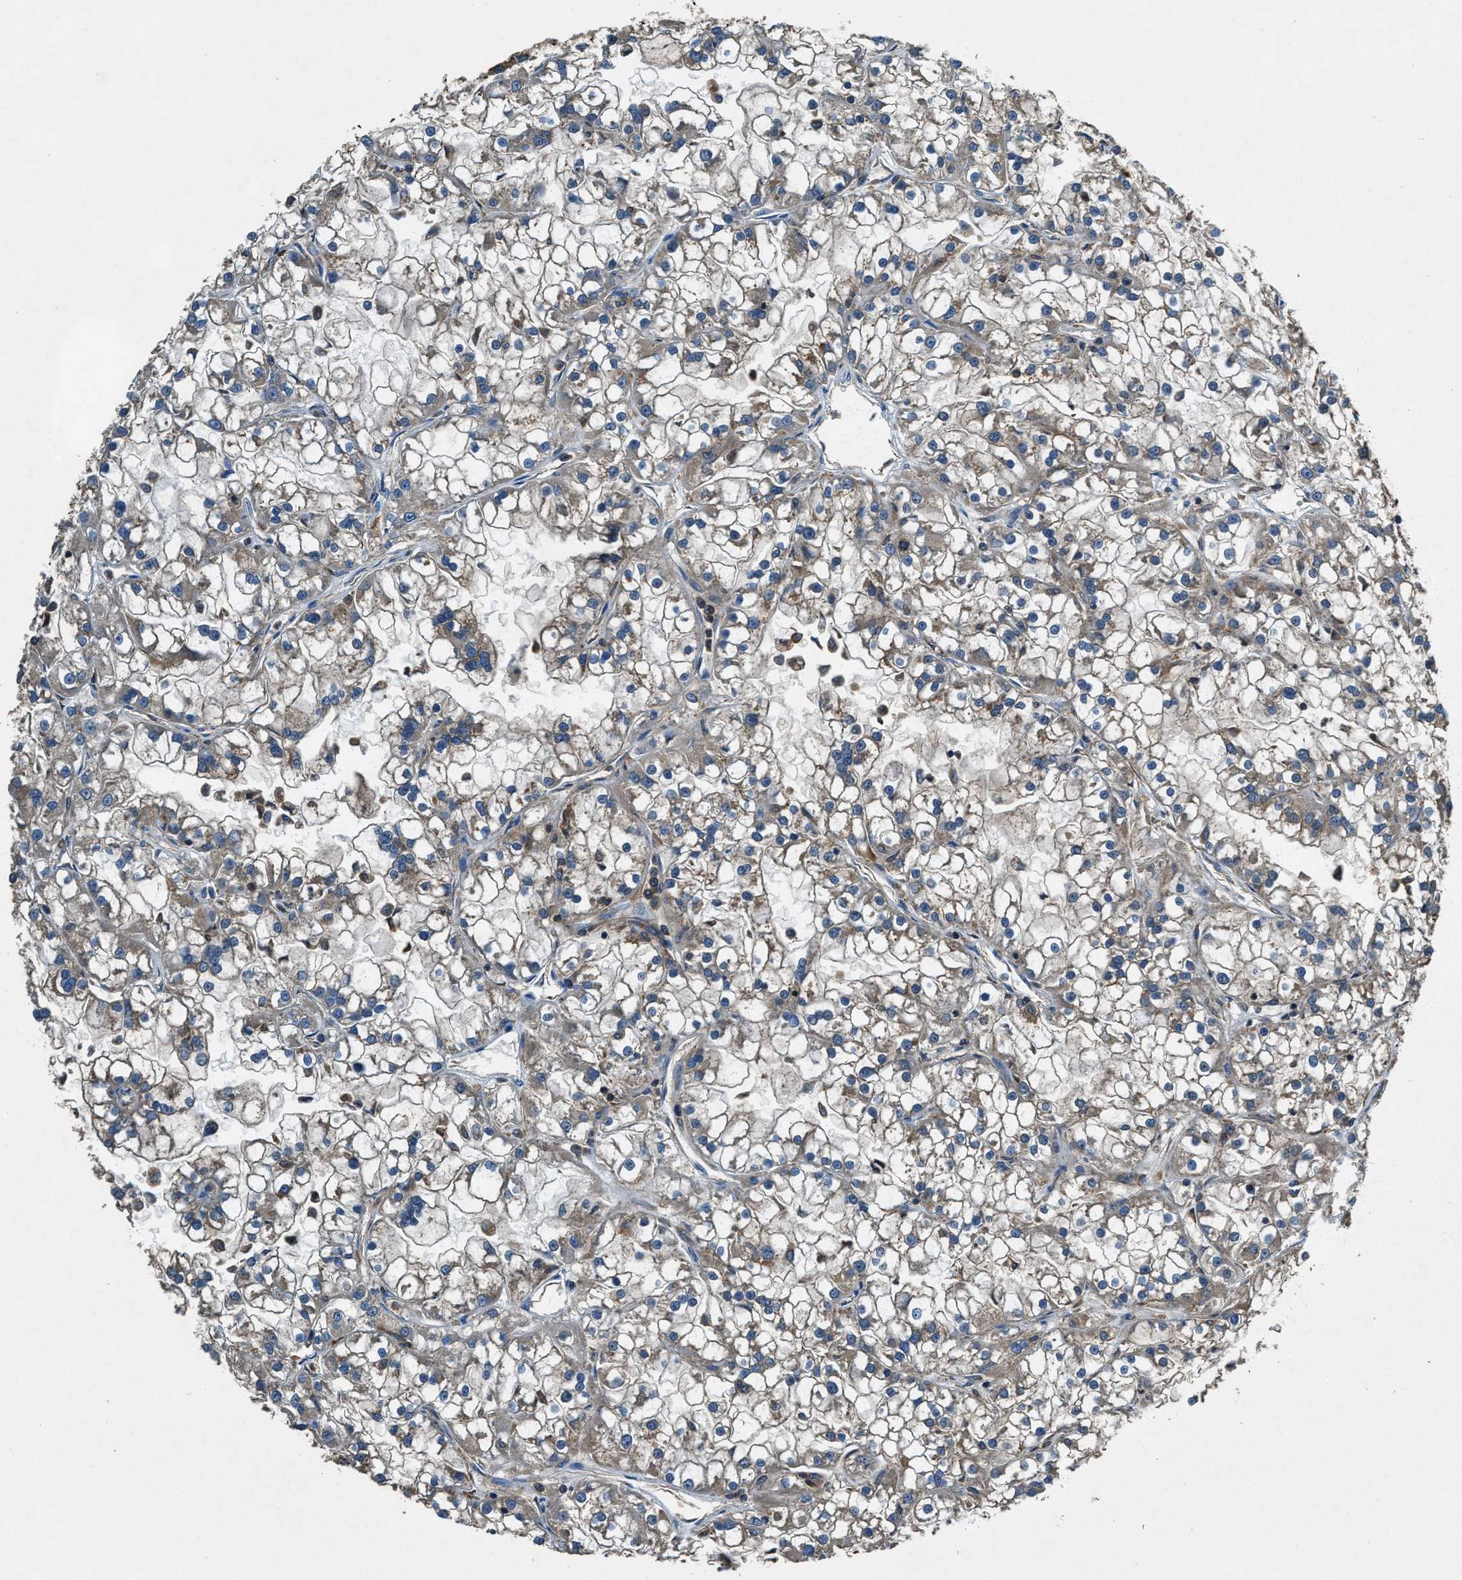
{"staining": {"intensity": "weak", "quantity": "<25%", "location": "cytoplasmic/membranous"}, "tissue": "renal cancer", "cell_type": "Tumor cells", "image_type": "cancer", "snomed": [{"axis": "morphology", "description": "Adenocarcinoma, NOS"}, {"axis": "topography", "description": "Kidney"}], "caption": "The IHC histopathology image has no significant positivity in tumor cells of renal cancer (adenocarcinoma) tissue.", "gene": "BLOC1S1", "patient": {"sex": "female", "age": 52}}